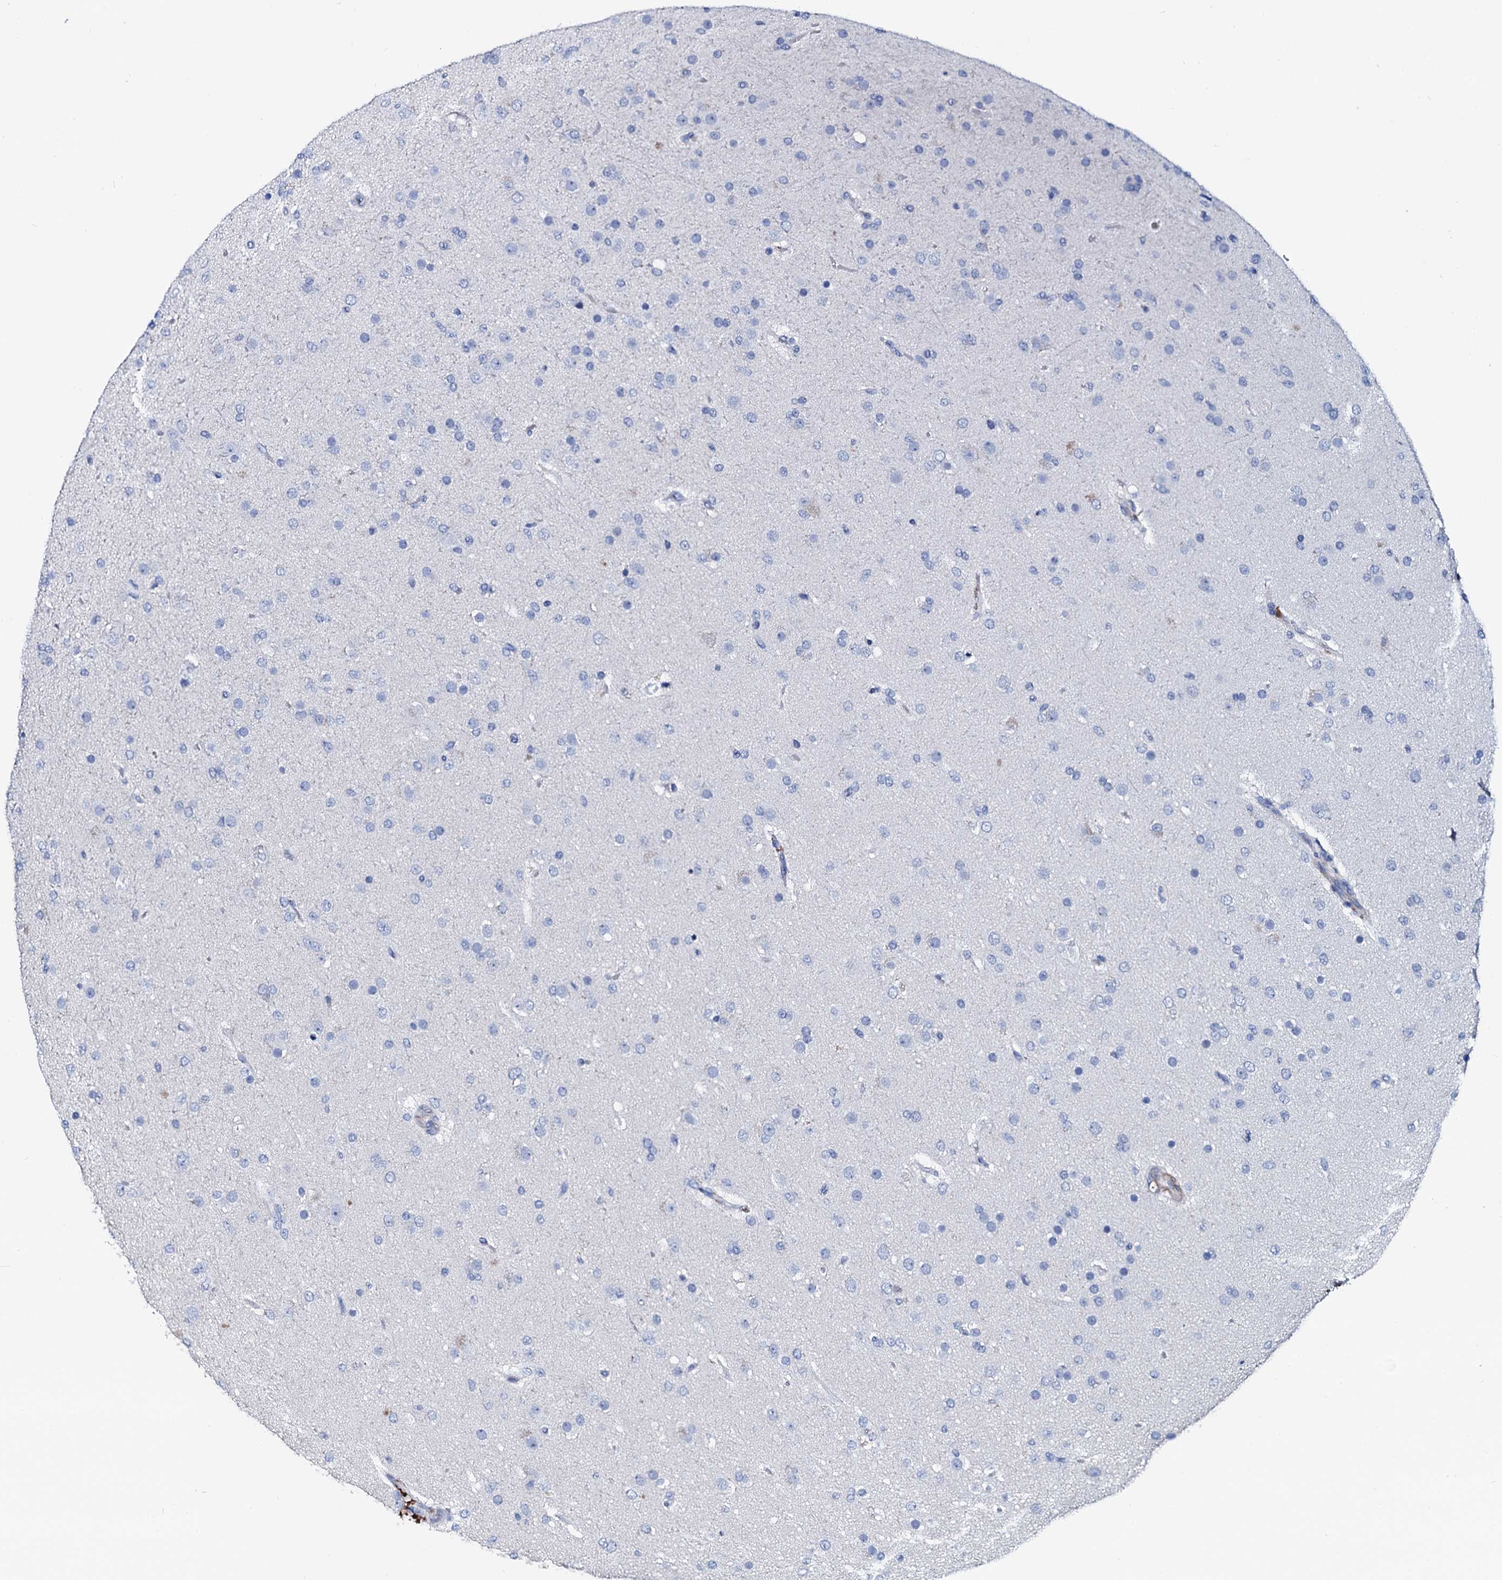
{"staining": {"intensity": "negative", "quantity": "none", "location": "none"}, "tissue": "glioma", "cell_type": "Tumor cells", "image_type": "cancer", "snomed": [{"axis": "morphology", "description": "Glioma, malignant, Low grade"}, {"axis": "topography", "description": "Brain"}], "caption": "An image of glioma stained for a protein demonstrates no brown staining in tumor cells. (Brightfield microscopy of DAB immunohistochemistry at high magnification).", "gene": "GYS2", "patient": {"sex": "male", "age": 65}}